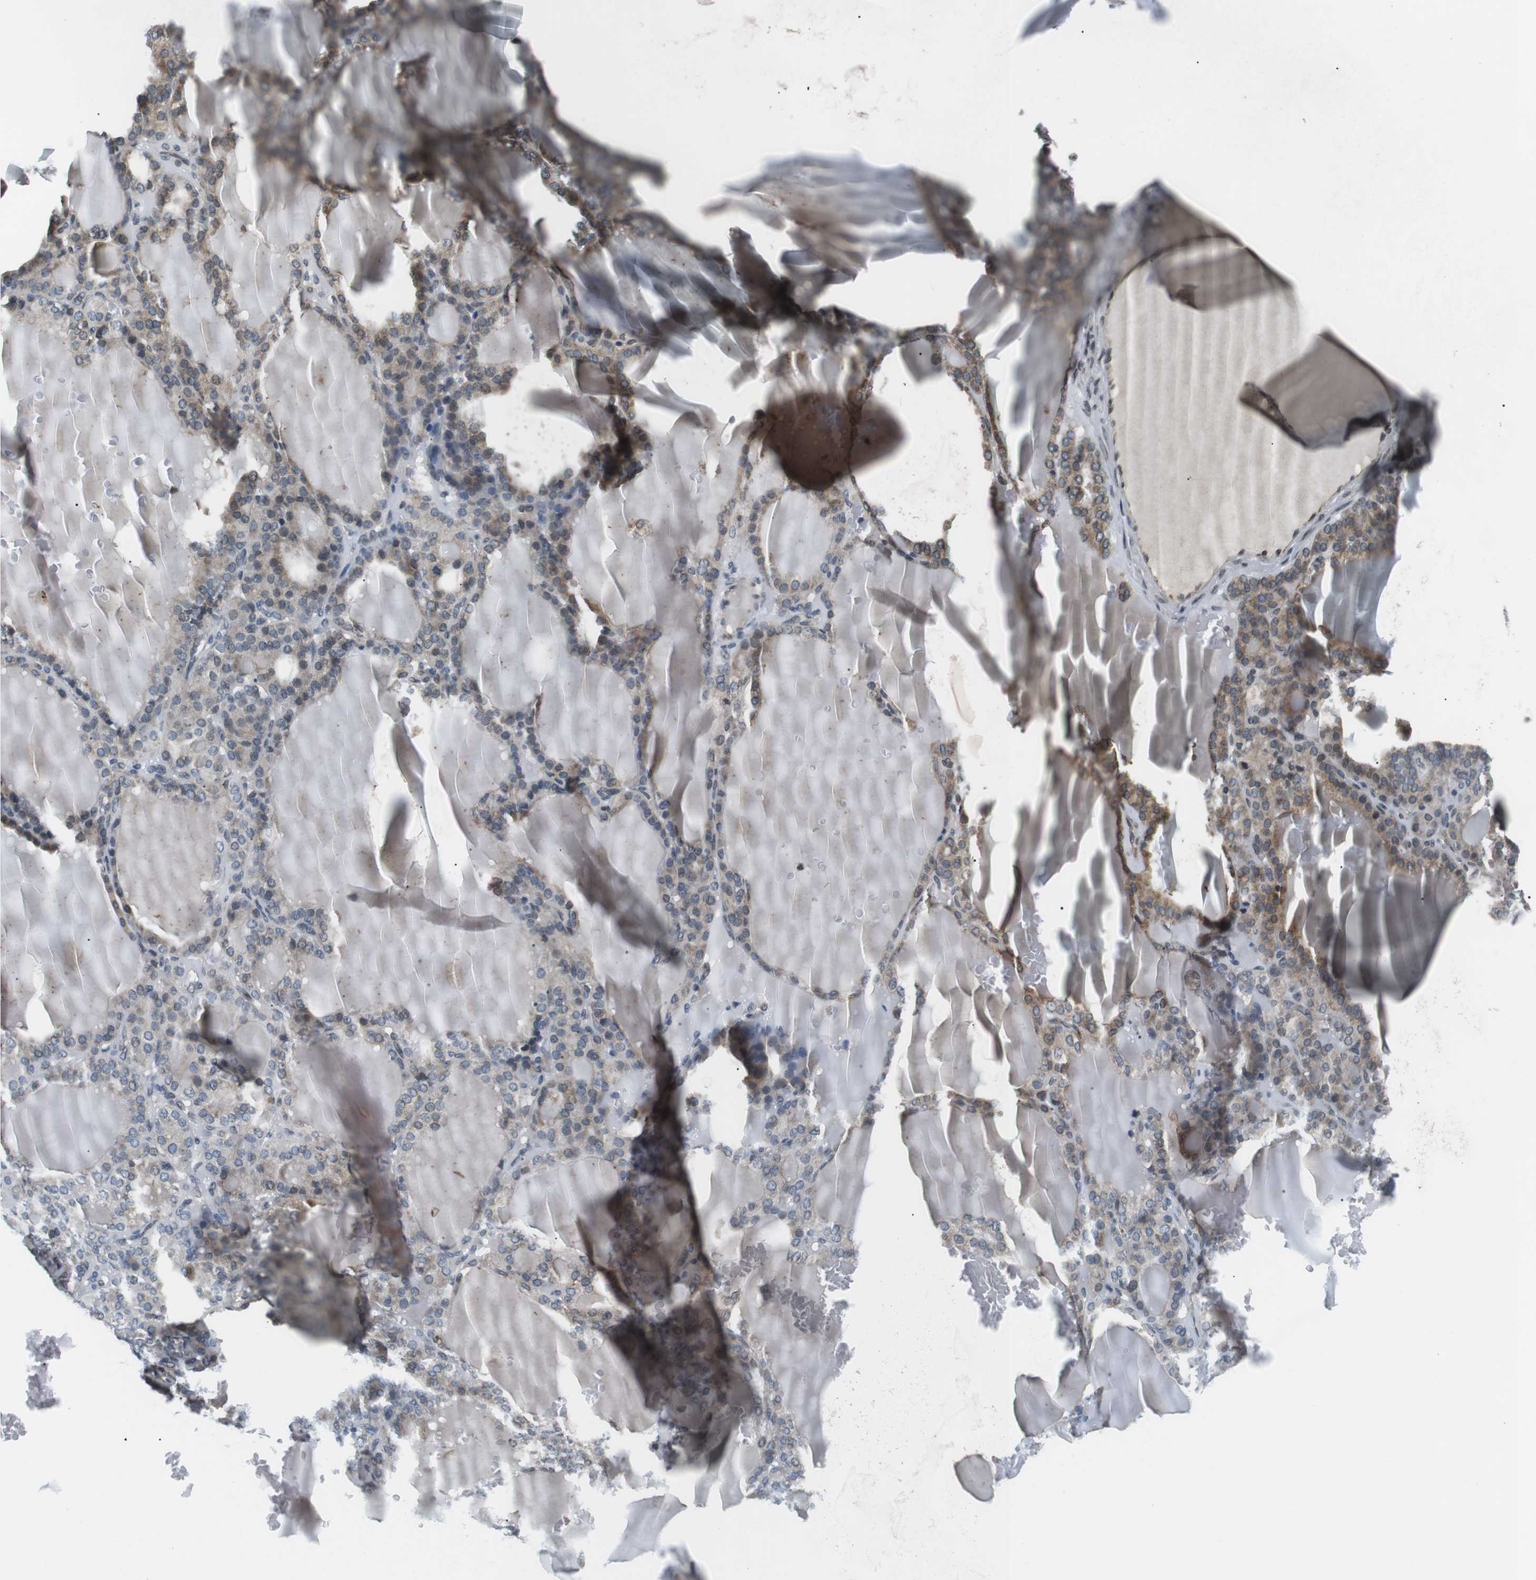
{"staining": {"intensity": "moderate", "quantity": "25%-75%", "location": "cytoplasmic/membranous,nuclear"}, "tissue": "thyroid gland", "cell_type": "Glandular cells", "image_type": "normal", "snomed": [{"axis": "morphology", "description": "Normal tissue, NOS"}, {"axis": "topography", "description": "Thyroid gland"}], "caption": "Unremarkable thyroid gland demonstrates moderate cytoplasmic/membranous,nuclear expression in approximately 25%-75% of glandular cells (DAB (3,3'-diaminobenzidine) IHC, brown staining for protein, blue staining for nuclei)..", "gene": "TMX4", "patient": {"sex": "female", "age": 28}}